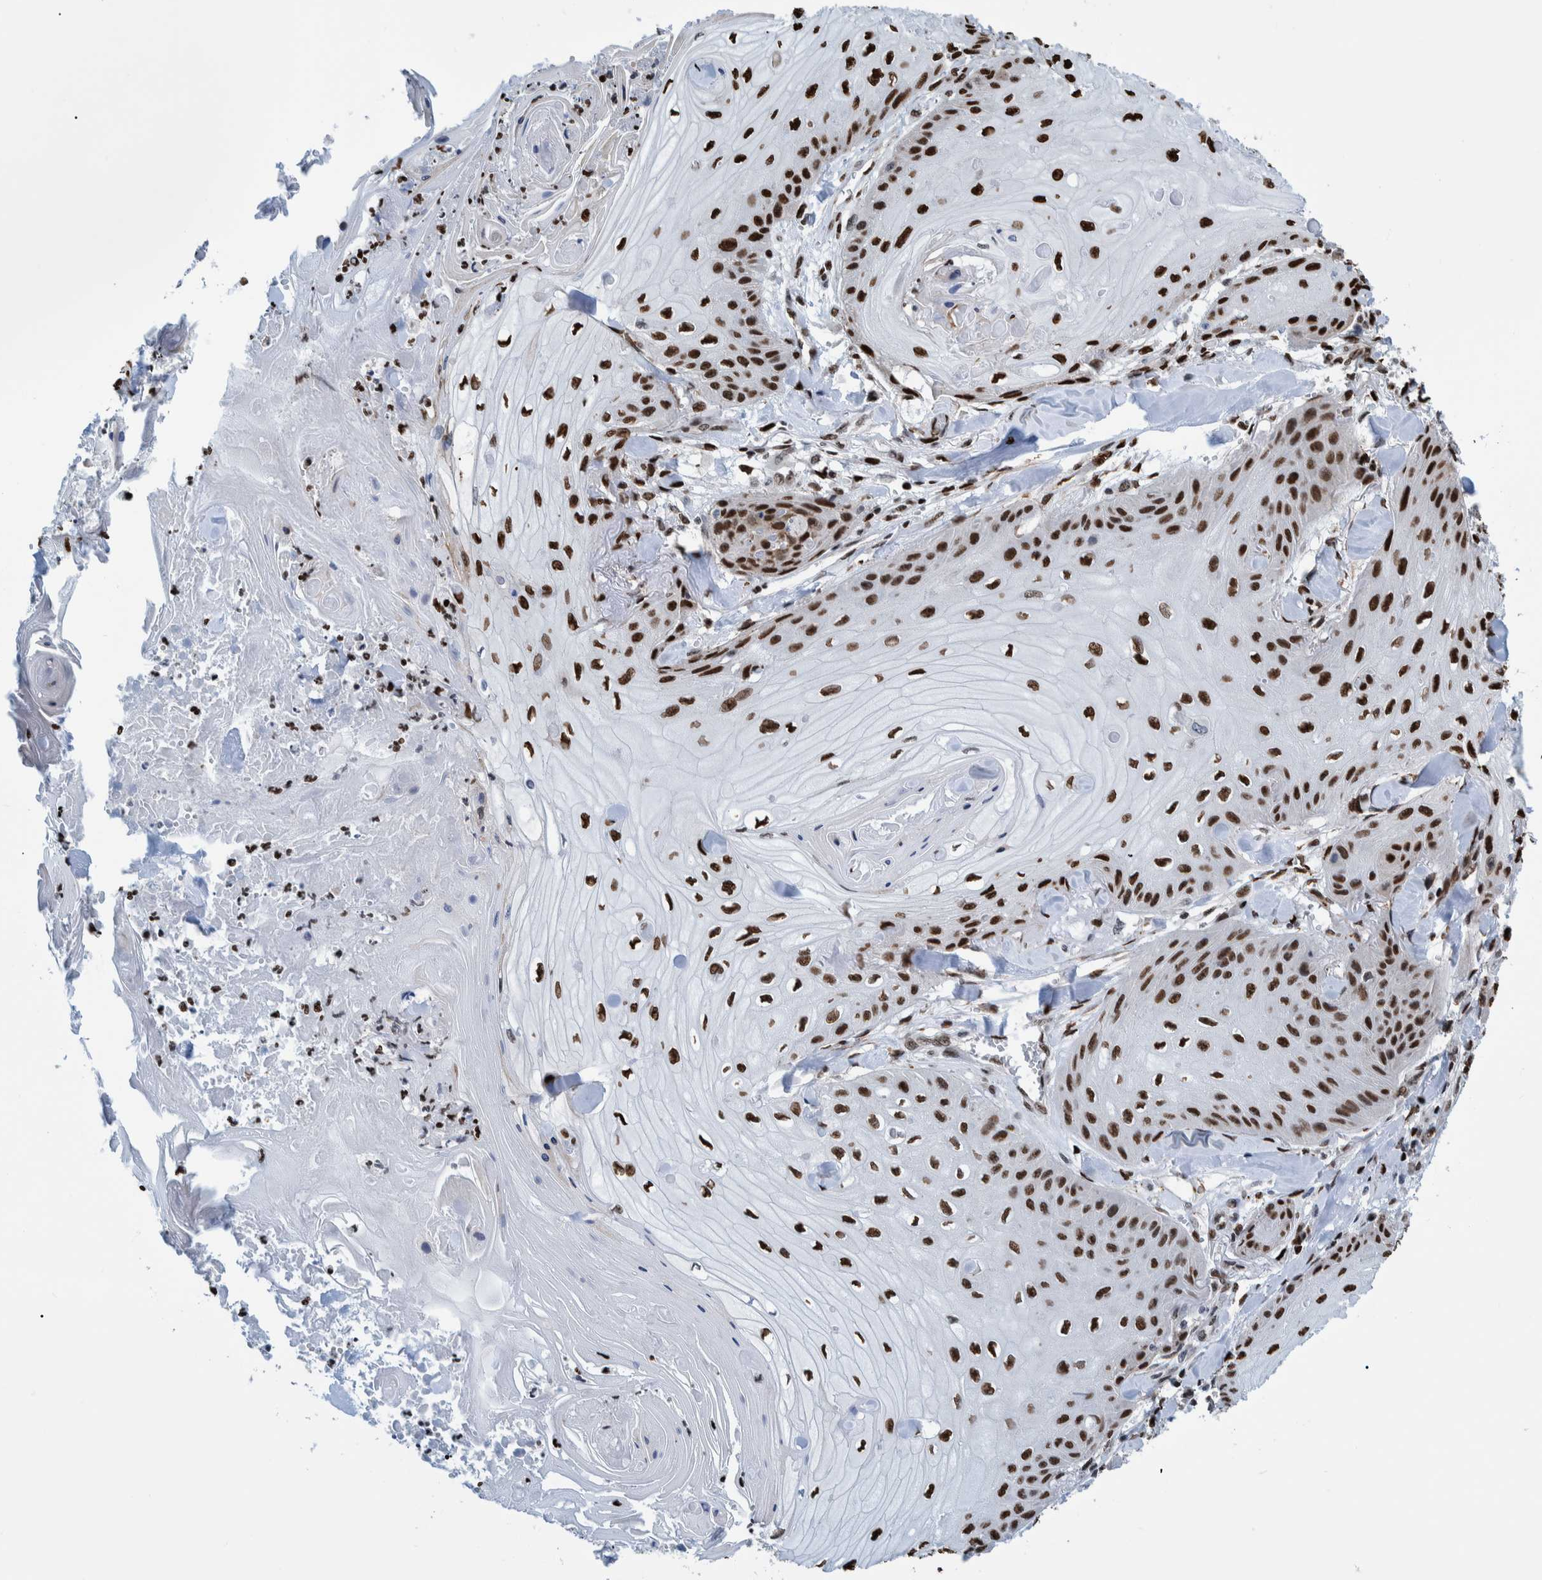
{"staining": {"intensity": "strong", "quantity": ">75%", "location": "nuclear"}, "tissue": "skin cancer", "cell_type": "Tumor cells", "image_type": "cancer", "snomed": [{"axis": "morphology", "description": "Squamous cell carcinoma, NOS"}, {"axis": "topography", "description": "Skin"}], "caption": "Brown immunohistochemical staining in skin cancer reveals strong nuclear expression in approximately >75% of tumor cells.", "gene": "HEATR9", "patient": {"sex": "male", "age": 74}}